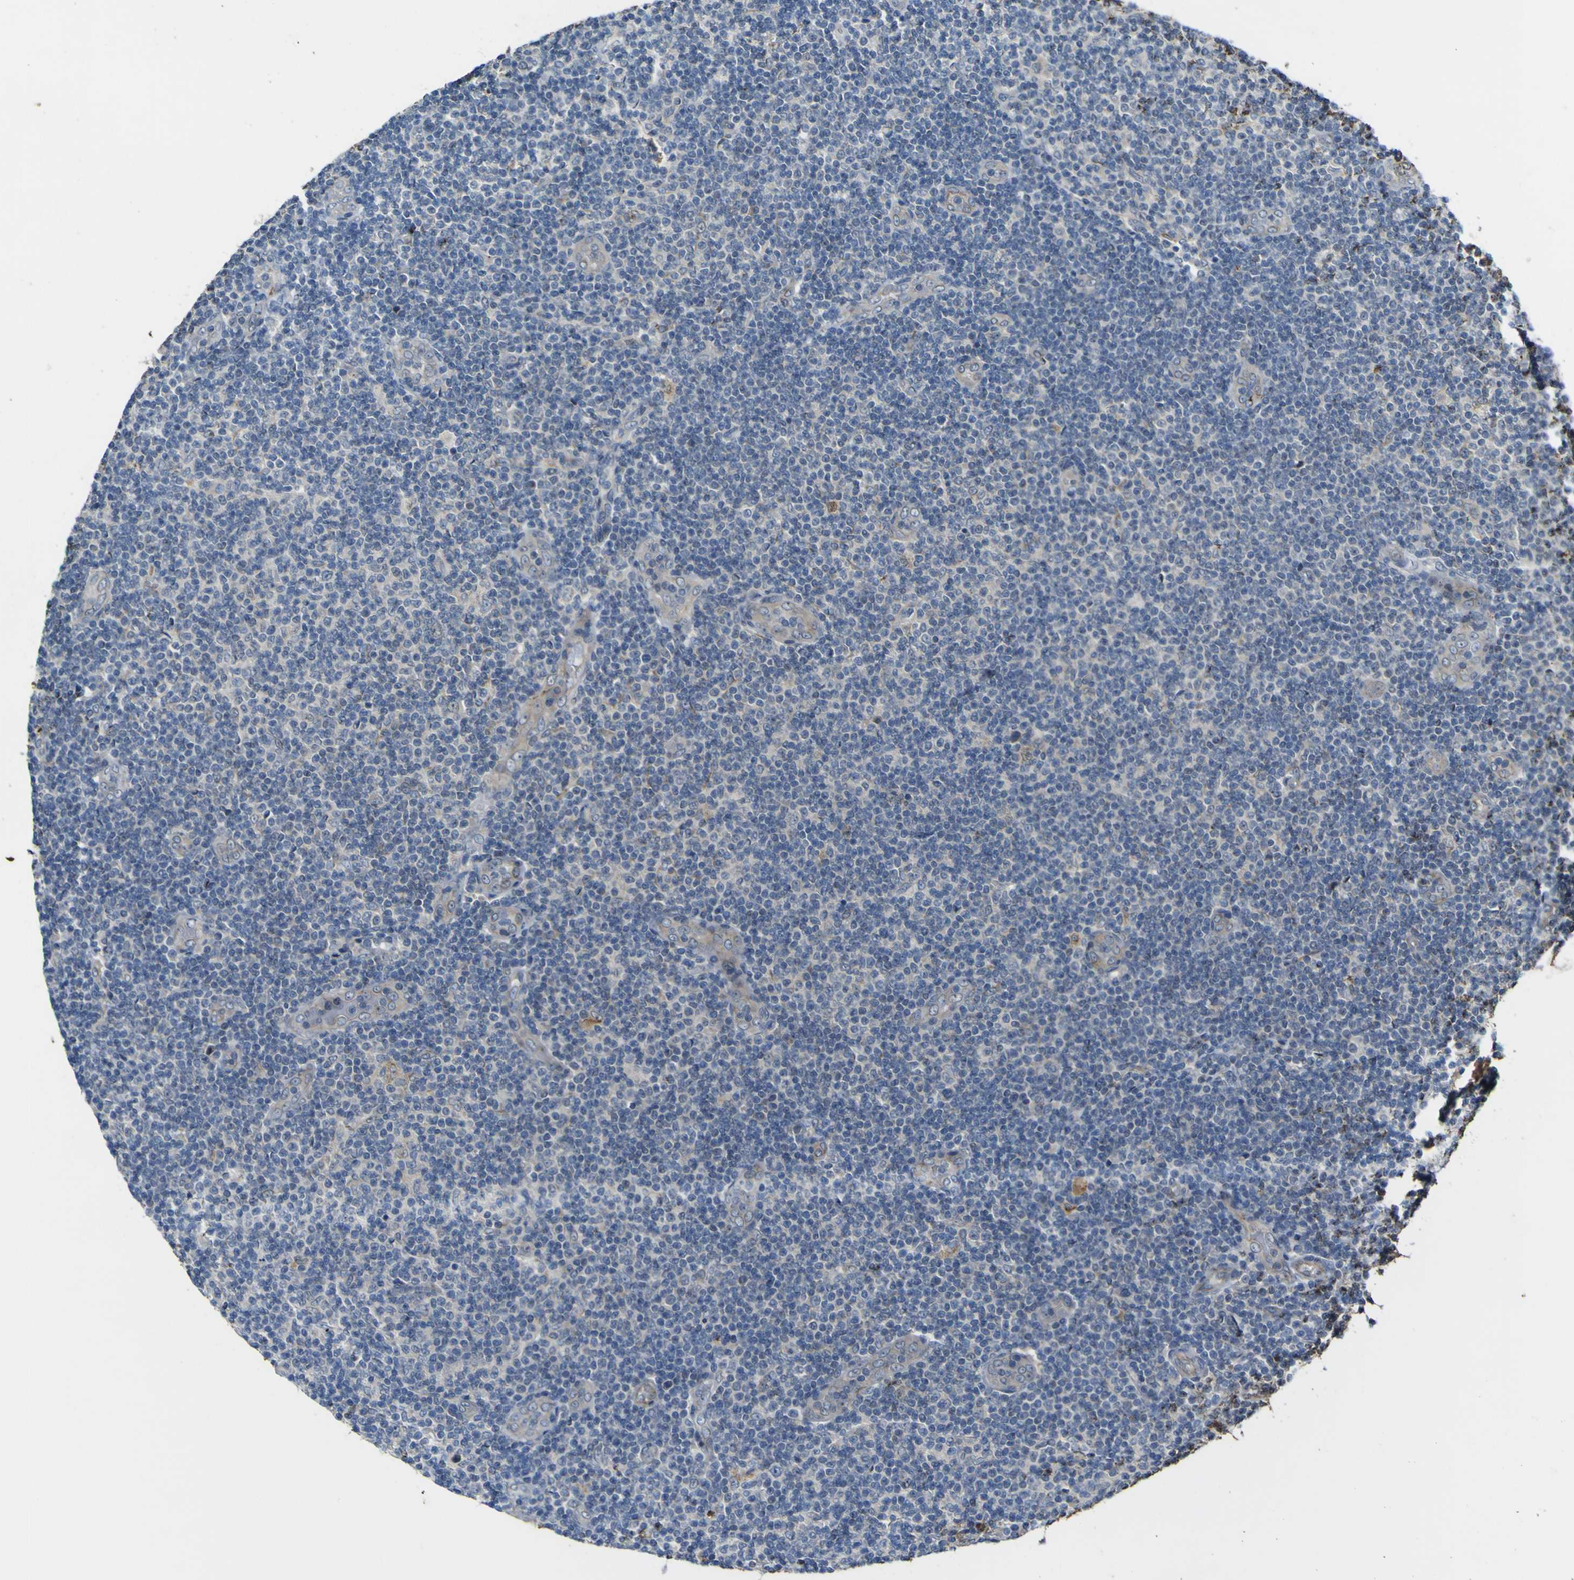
{"staining": {"intensity": "negative", "quantity": "none", "location": "none"}, "tissue": "lymphoma", "cell_type": "Tumor cells", "image_type": "cancer", "snomed": [{"axis": "morphology", "description": "Malignant lymphoma, non-Hodgkin's type, Low grade"}, {"axis": "topography", "description": "Lymph node"}], "caption": "An image of human lymphoma is negative for staining in tumor cells.", "gene": "LDLR", "patient": {"sex": "male", "age": 83}}